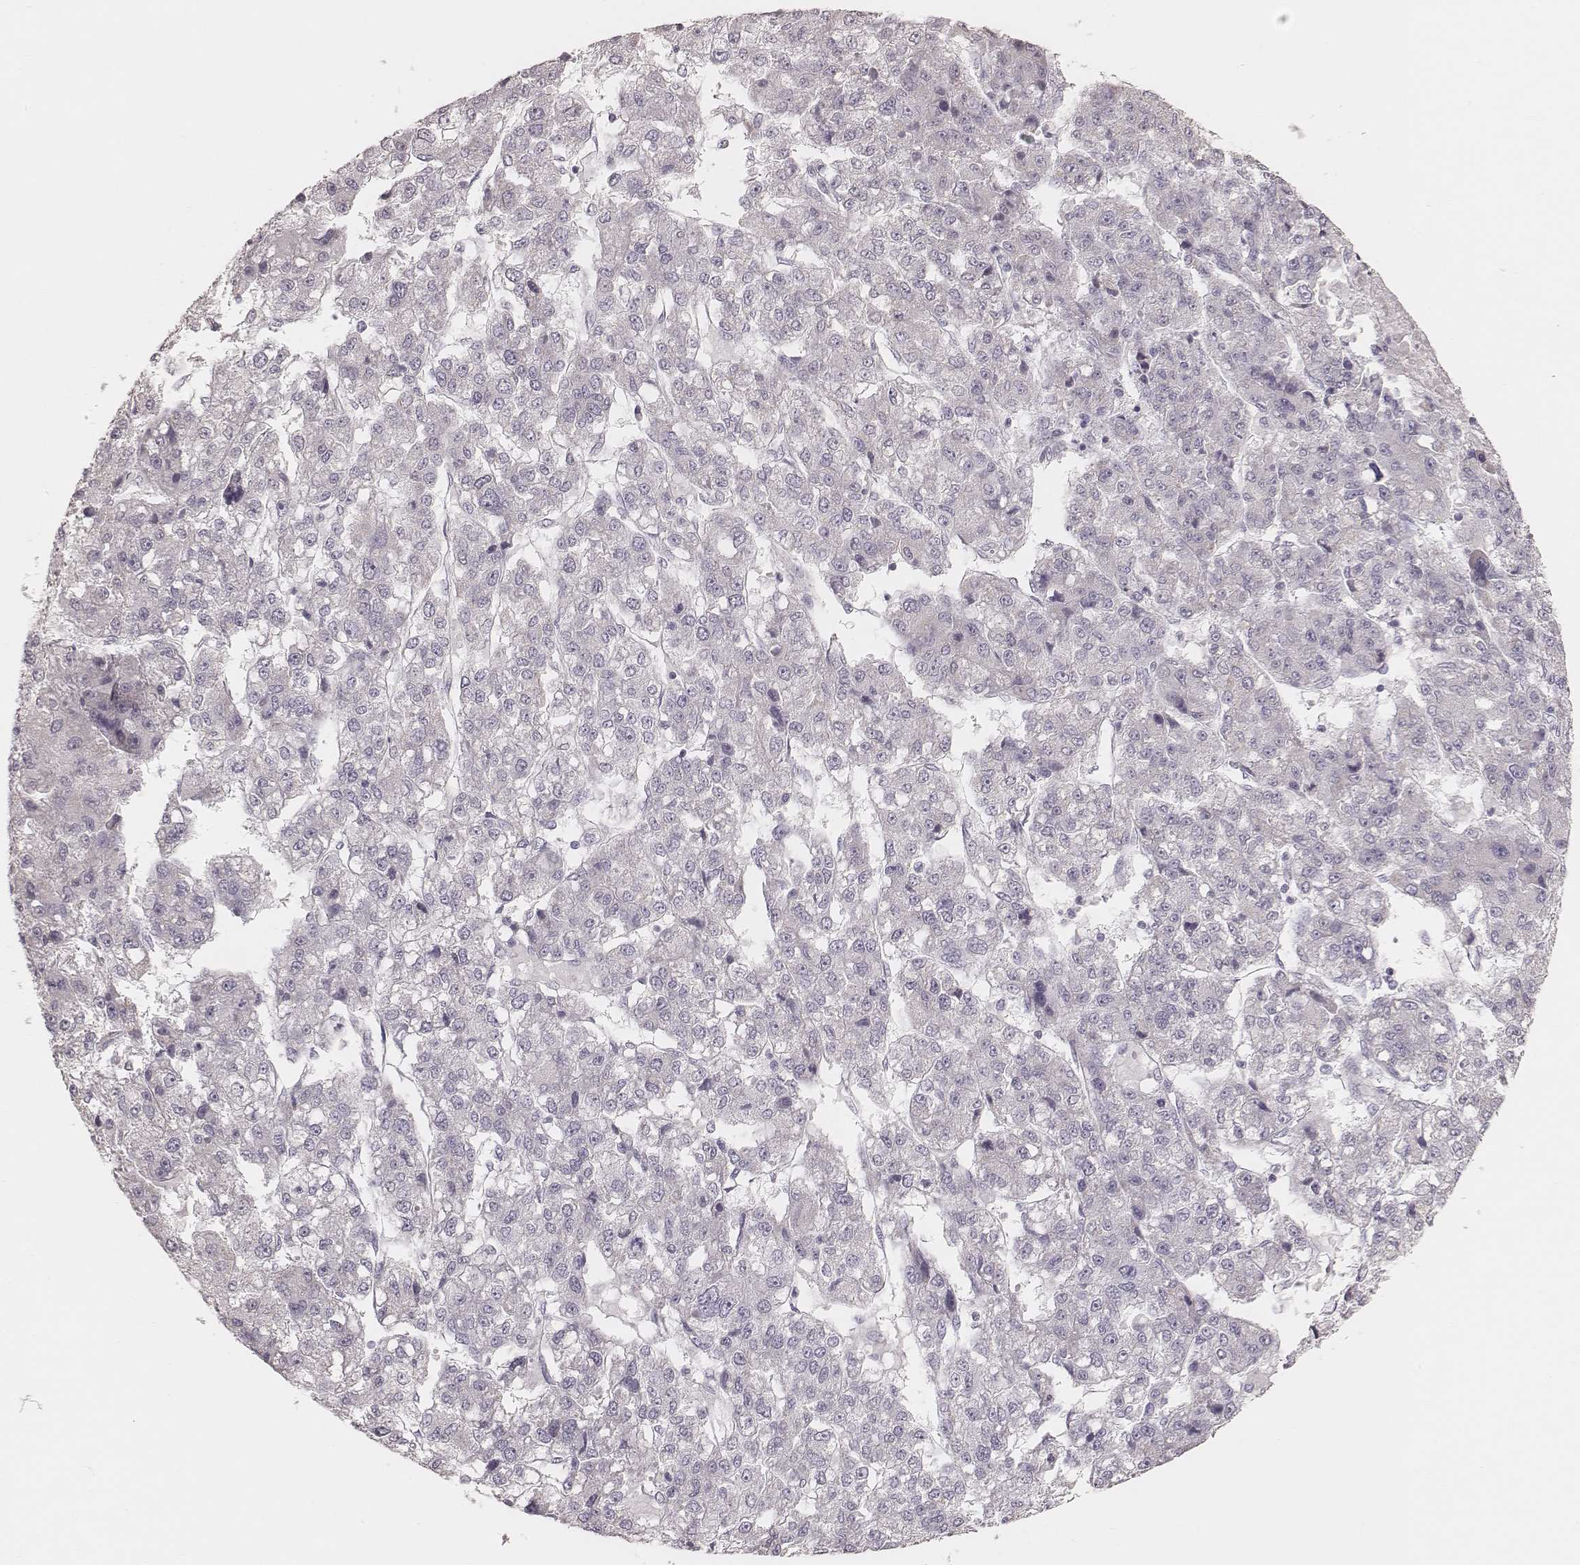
{"staining": {"intensity": "negative", "quantity": "none", "location": "none"}, "tissue": "liver cancer", "cell_type": "Tumor cells", "image_type": "cancer", "snomed": [{"axis": "morphology", "description": "Carcinoma, Hepatocellular, NOS"}, {"axis": "topography", "description": "Liver"}], "caption": "DAB (3,3'-diaminobenzidine) immunohistochemical staining of hepatocellular carcinoma (liver) demonstrates no significant staining in tumor cells.", "gene": "KIF5C", "patient": {"sex": "male", "age": 56}}